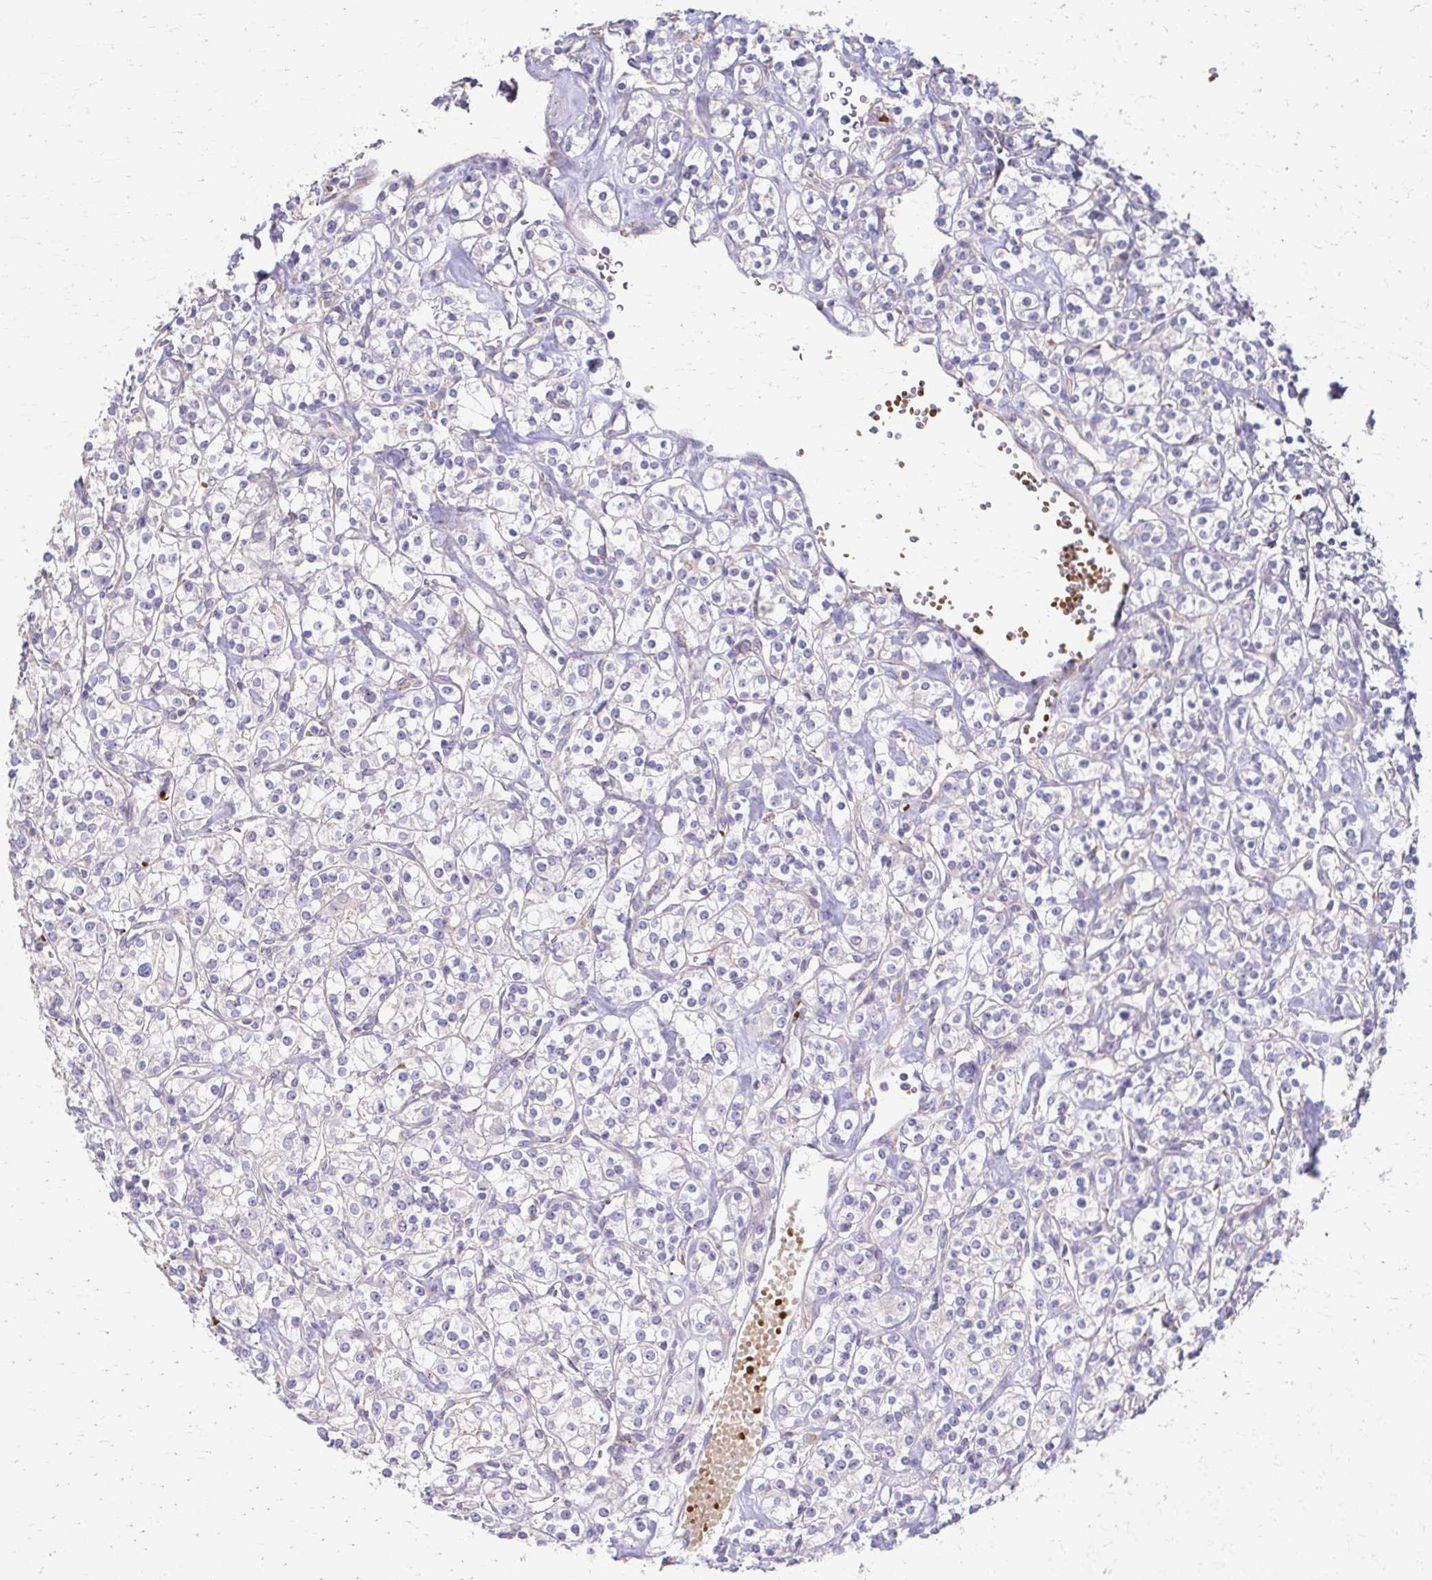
{"staining": {"intensity": "negative", "quantity": "none", "location": "none"}, "tissue": "renal cancer", "cell_type": "Tumor cells", "image_type": "cancer", "snomed": [{"axis": "morphology", "description": "Adenocarcinoma, NOS"}, {"axis": "topography", "description": "Kidney"}], "caption": "A micrograph of renal adenocarcinoma stained for a protein demonstrates no brown staining in tumor cells. (Stains: DAB immunohistochemistry (IHC) with hematoxylin counter stain, Microscopy: brightfield microscopy at high magnification).", "gene": "SKA2", "patient": {"sex": "male", "age": 77}}